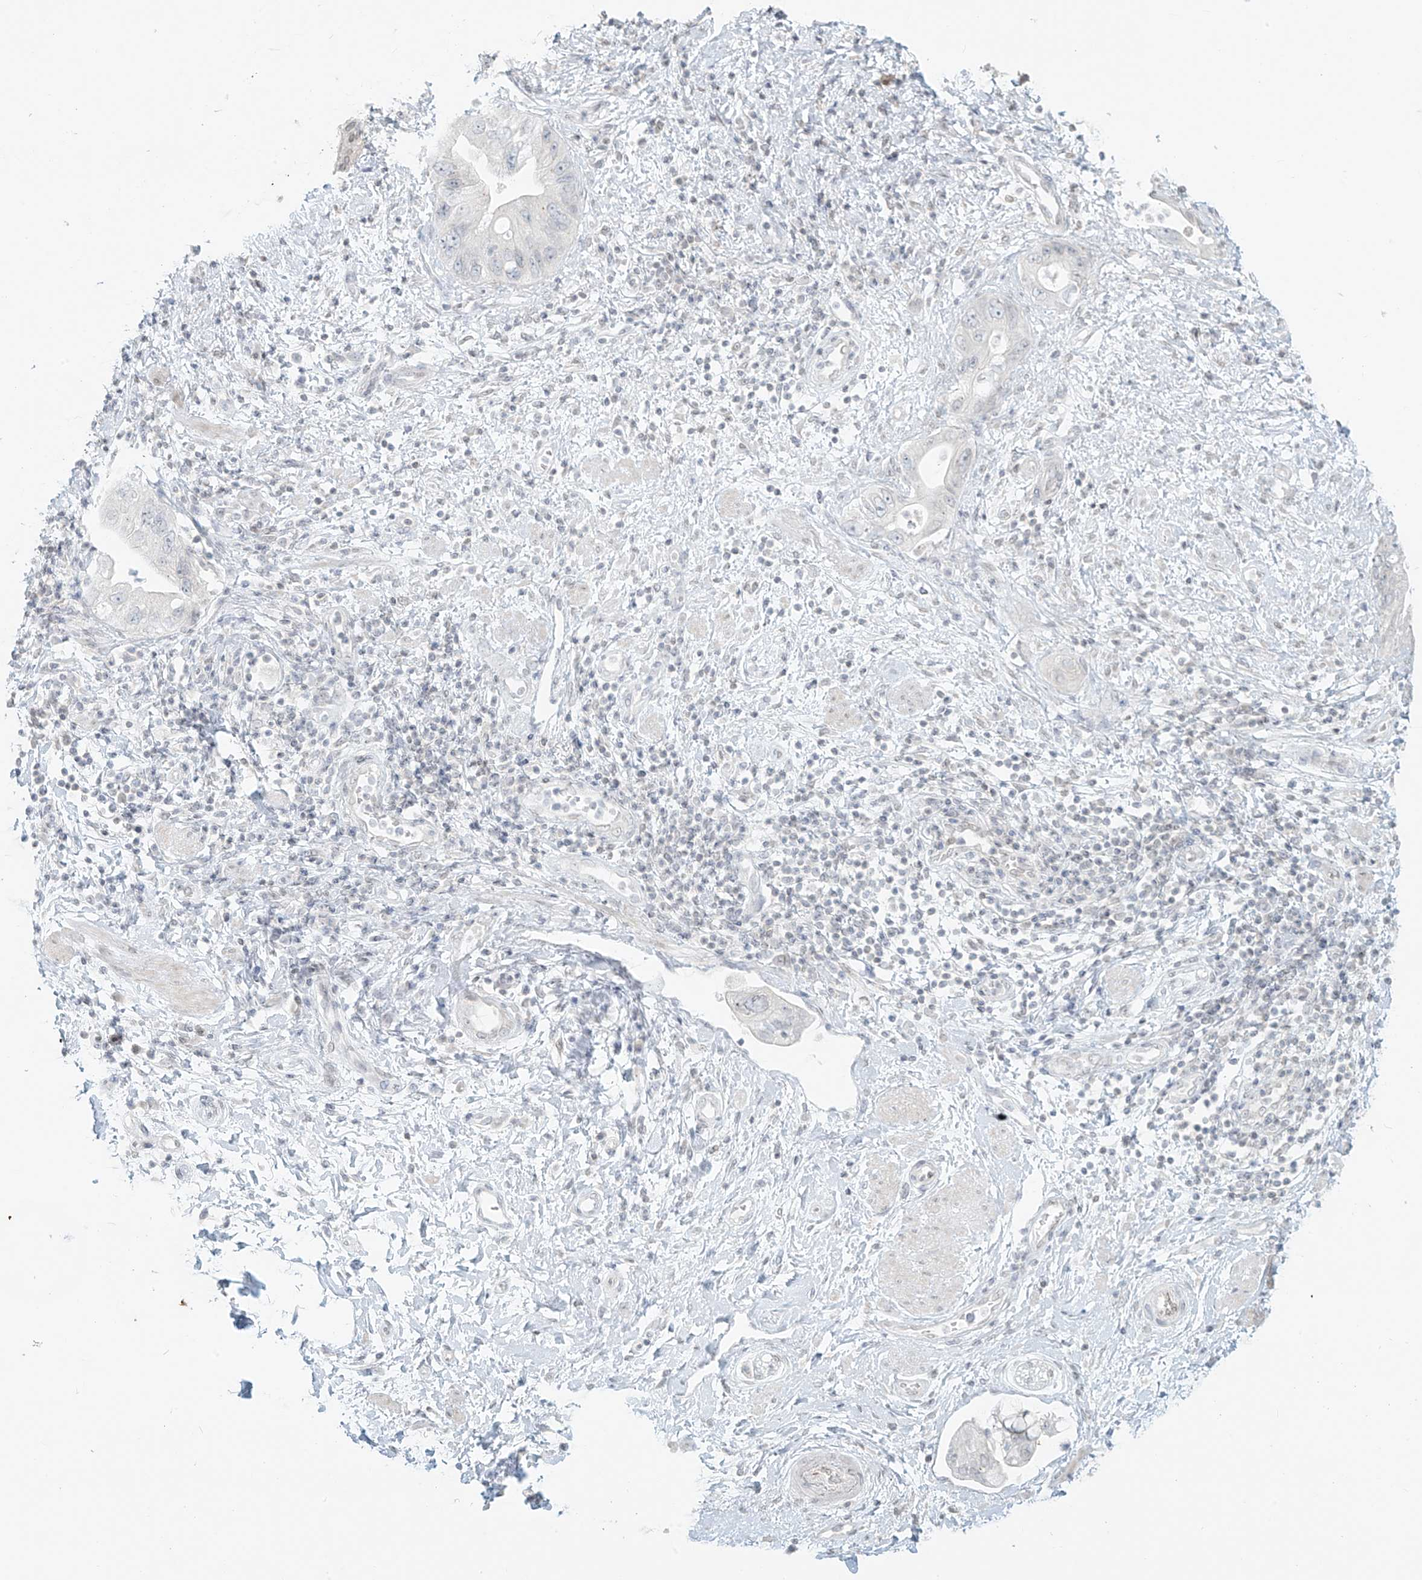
{"staining": {"intensity": "negative", "quantity": "none", "location": "none"}, "tissue": "pancreatic cancer", "cell_type": "Tumor cells", "image_type": "cancer", "snomed": [{"axis": "morphology", "description": "Adenocarcinoma, NOS"}, {"axis": "topography", "description": "Pancreas"}], "caption": "Tumor cells show no significant staining in adenocarcinoma (pancreatic). (IHC, brightfield microscopy, high magnification).", "gene": "OSBPL7", "patient": {"sex": "female", "age": 73}}